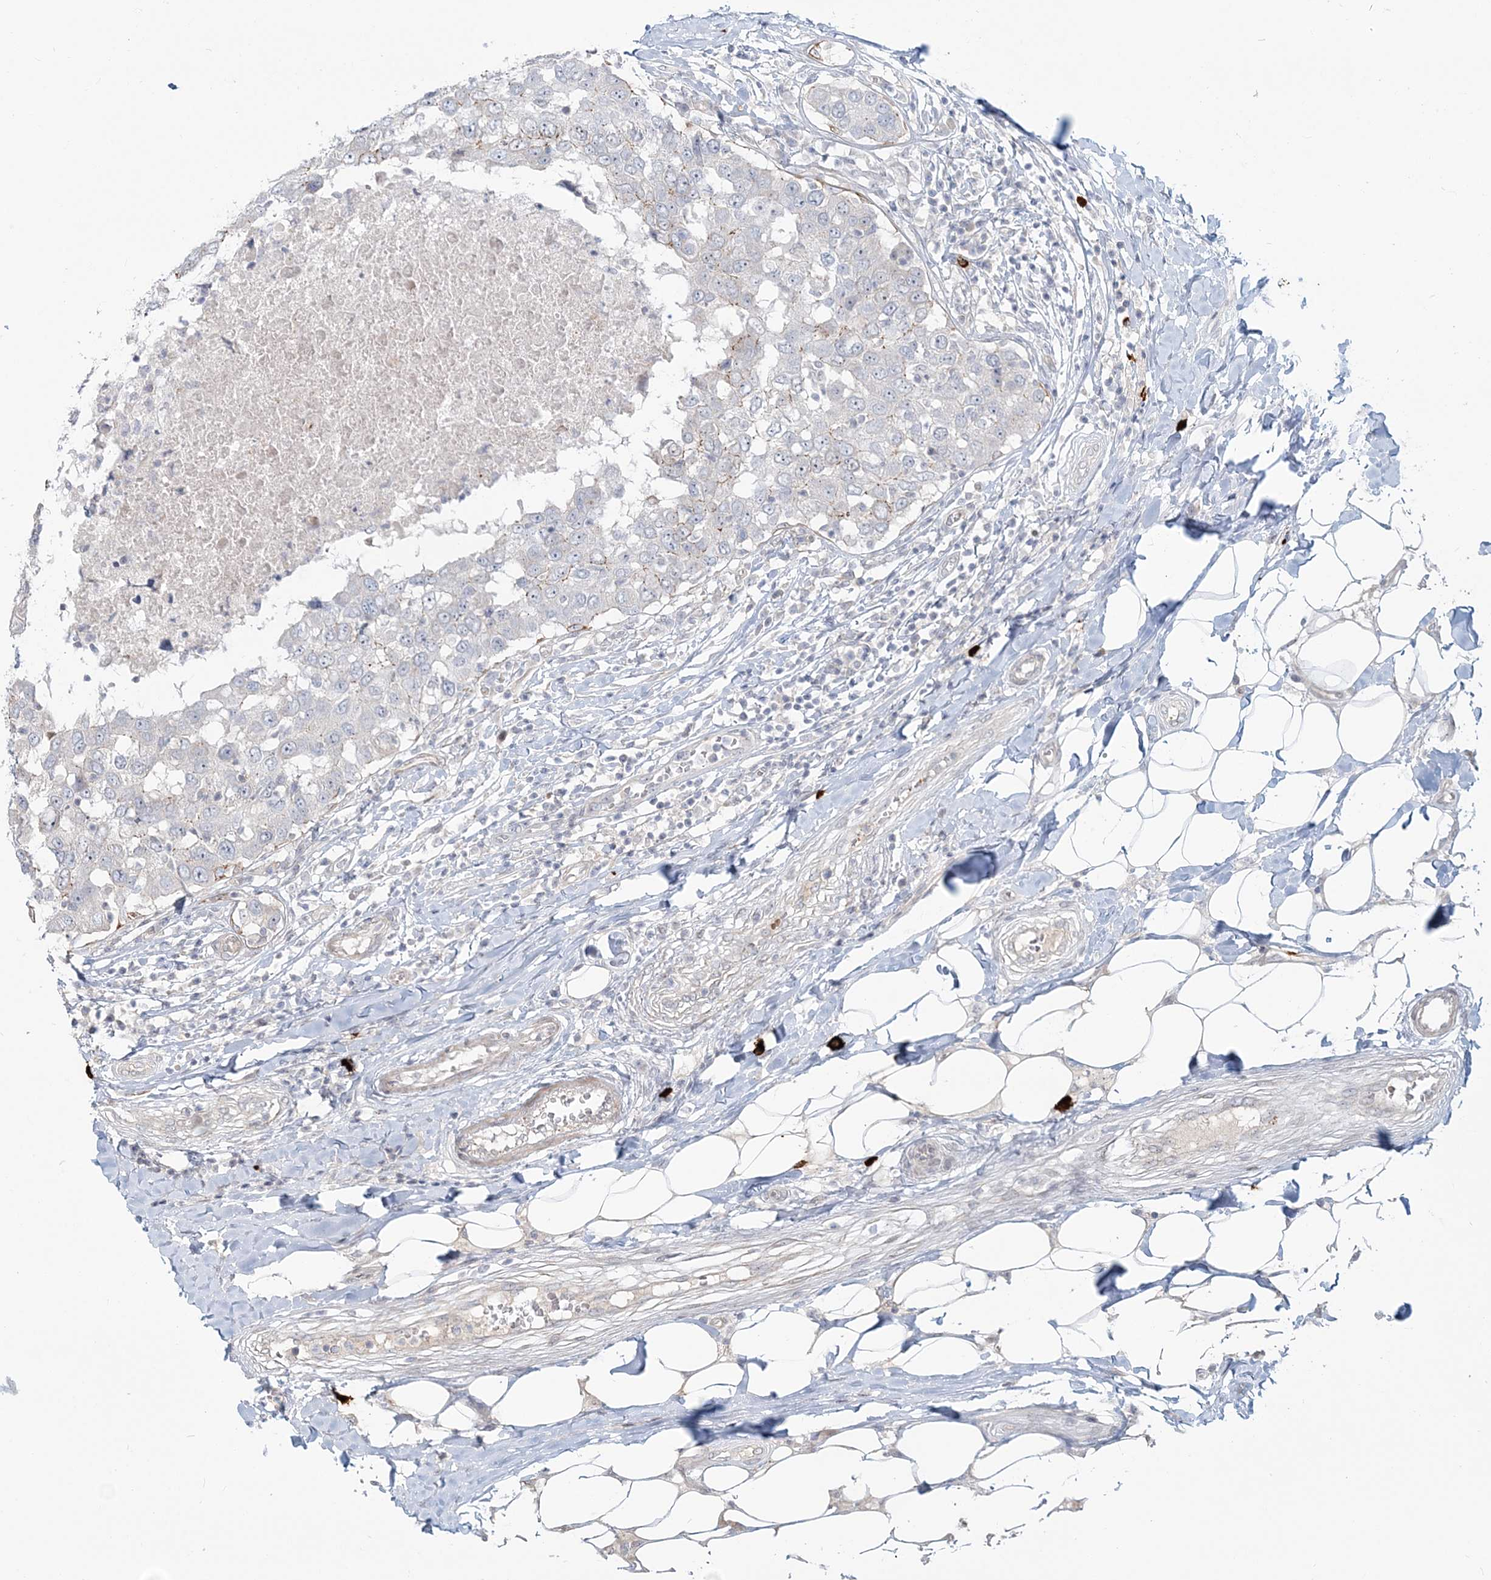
{"staining": {"intensity": "negative", "quantity": "none", "location": "none"}, "tissue": "breast cancer", "cell_type": "Tumor cells", "image_type": "cancer", "snomed": [{"axis": "morphology", "description": "Duct carcinoma"}, {"axis": "topography", "description": "Breast"}], "caption": "A photomicrograph of human intraductal carcinoma (breast) is negative for staining in tumor cells.", "gene": "SH3PXD2A", "patient": {"sex": "female", "age": 27}}